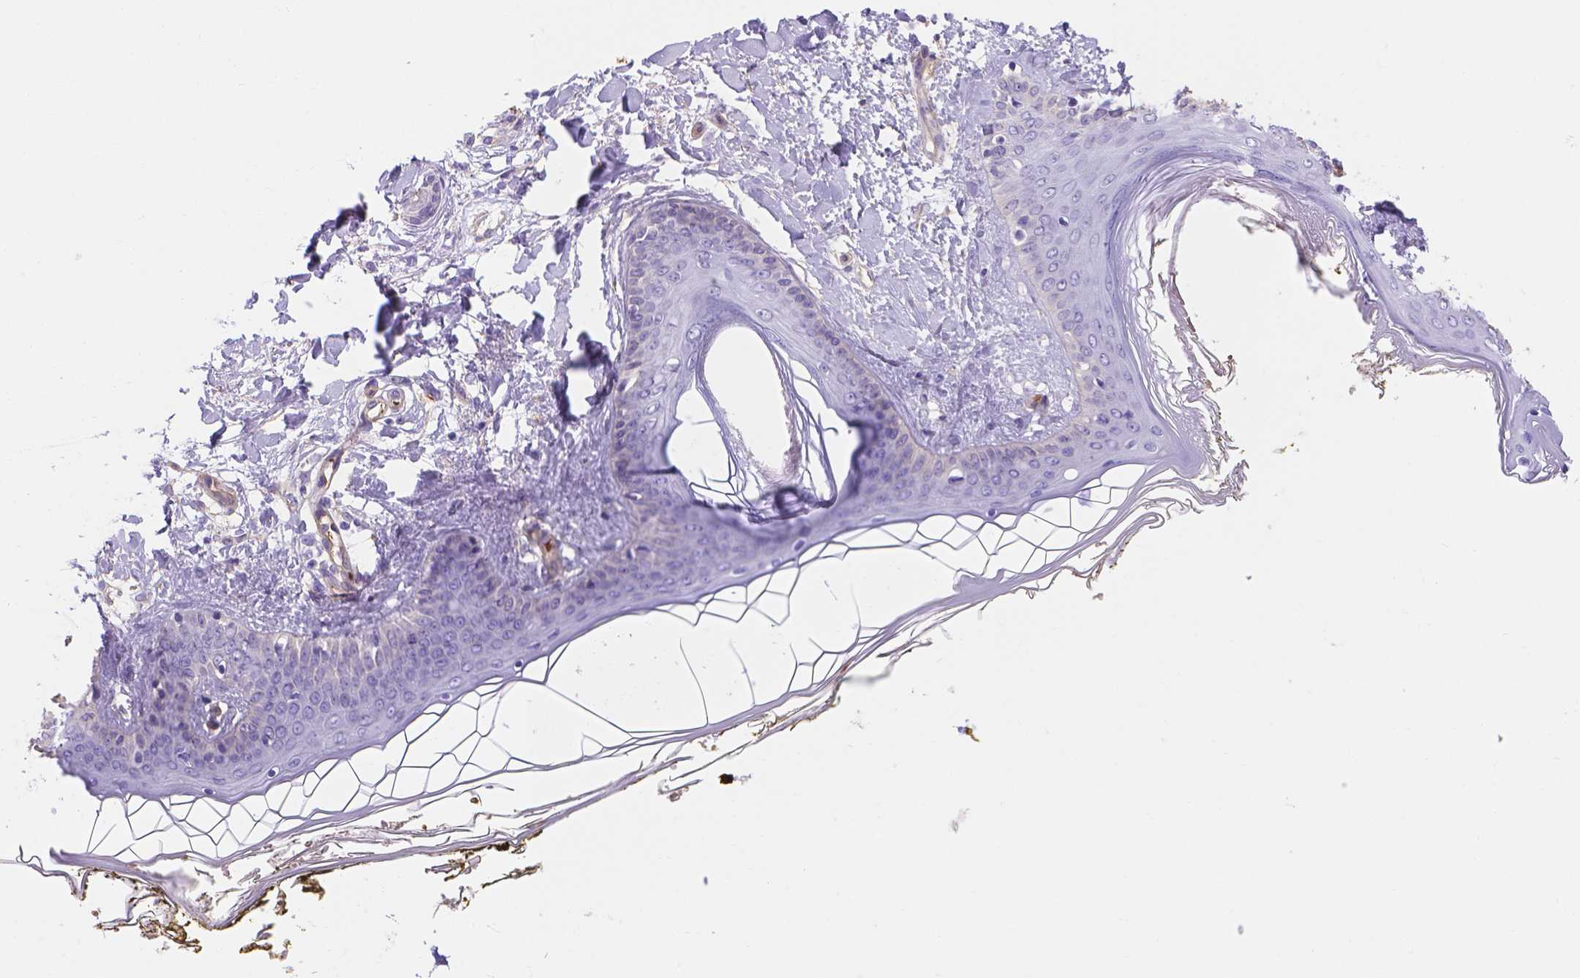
{"staining": {"intensity": "negative", "quantity": "none", "location": "none"}, "tissue": "skin", "cell_type": "Fibroblasts", "image_type": "normal", "snomed": [{"axis": "morphology", "description": "Normal tissue, NOS"}, {"axis": "topography", "description": "Skin"}], "caption": "A high-resolution photomicrograph shows immunohistochemistry staining of benign skin, which demonstrates no significant staining in fibroblasts.", "gene": "SLC40A1", "patient": {"sex": "female", "age": 34}}